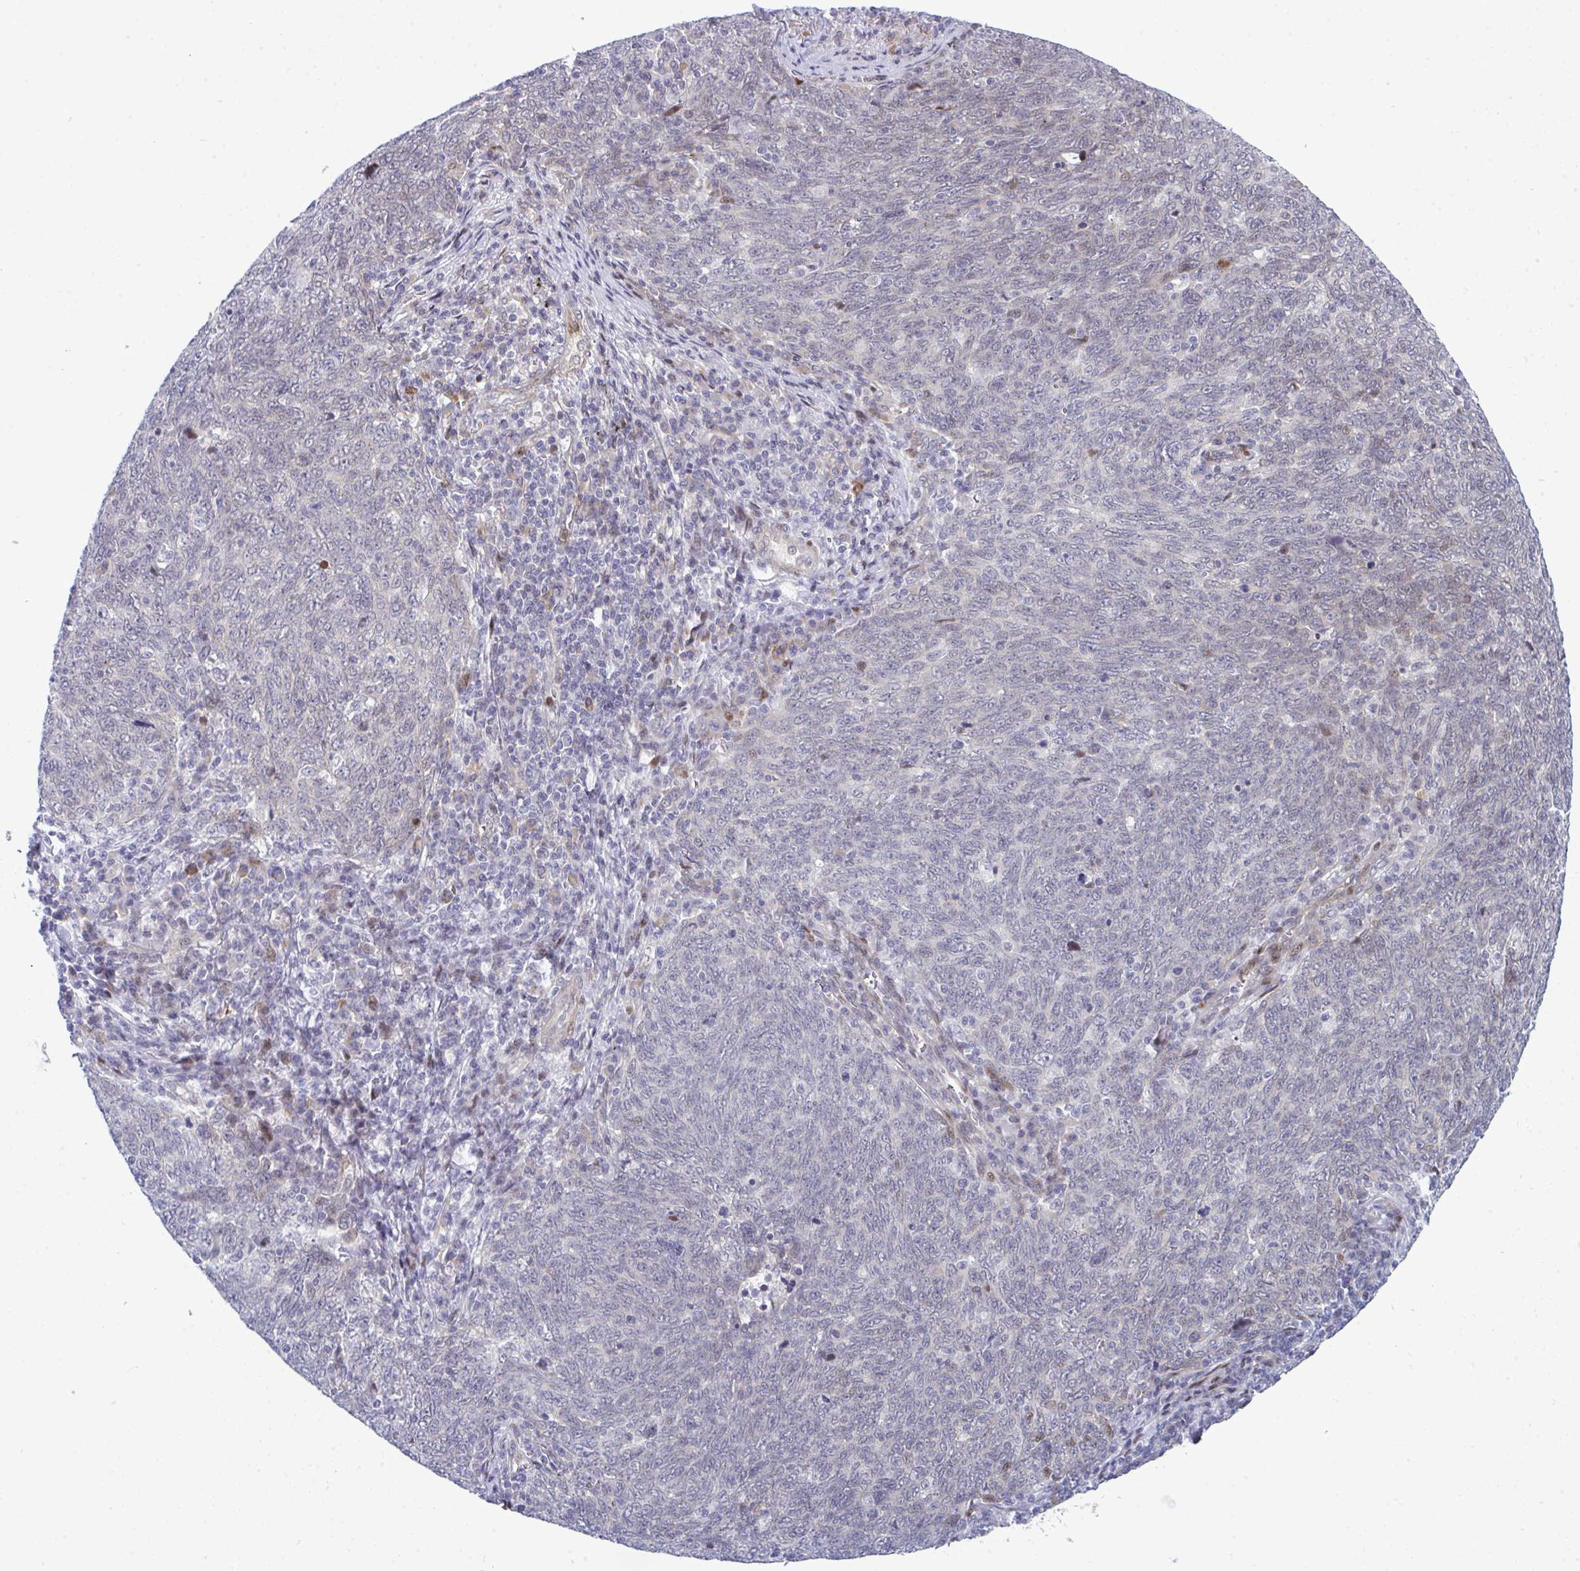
{"staining": {"intensity": "moderate", "quantity": "<25%", "location": "nuclear"}, "tissue": "lung cancer", "cell_type": "Tumor cells", "image_type": "cancer", "snomed": [{"axis": "morphology", "description": "Squamous cell carcinoma, NOS"}, {"axis": "topography", "description": "Lung"}], "caption": "Brown immunohistochemical staining in lung cancer reveals moderate nuclear expression in approximately <25% of tumor cells. (Stains: DAB in brown, nuclei in blue, Microscopy: brightfield microscopy at high magnification).", "gene": "TAB1", "patient": {"sex": "female", "age": 72}}